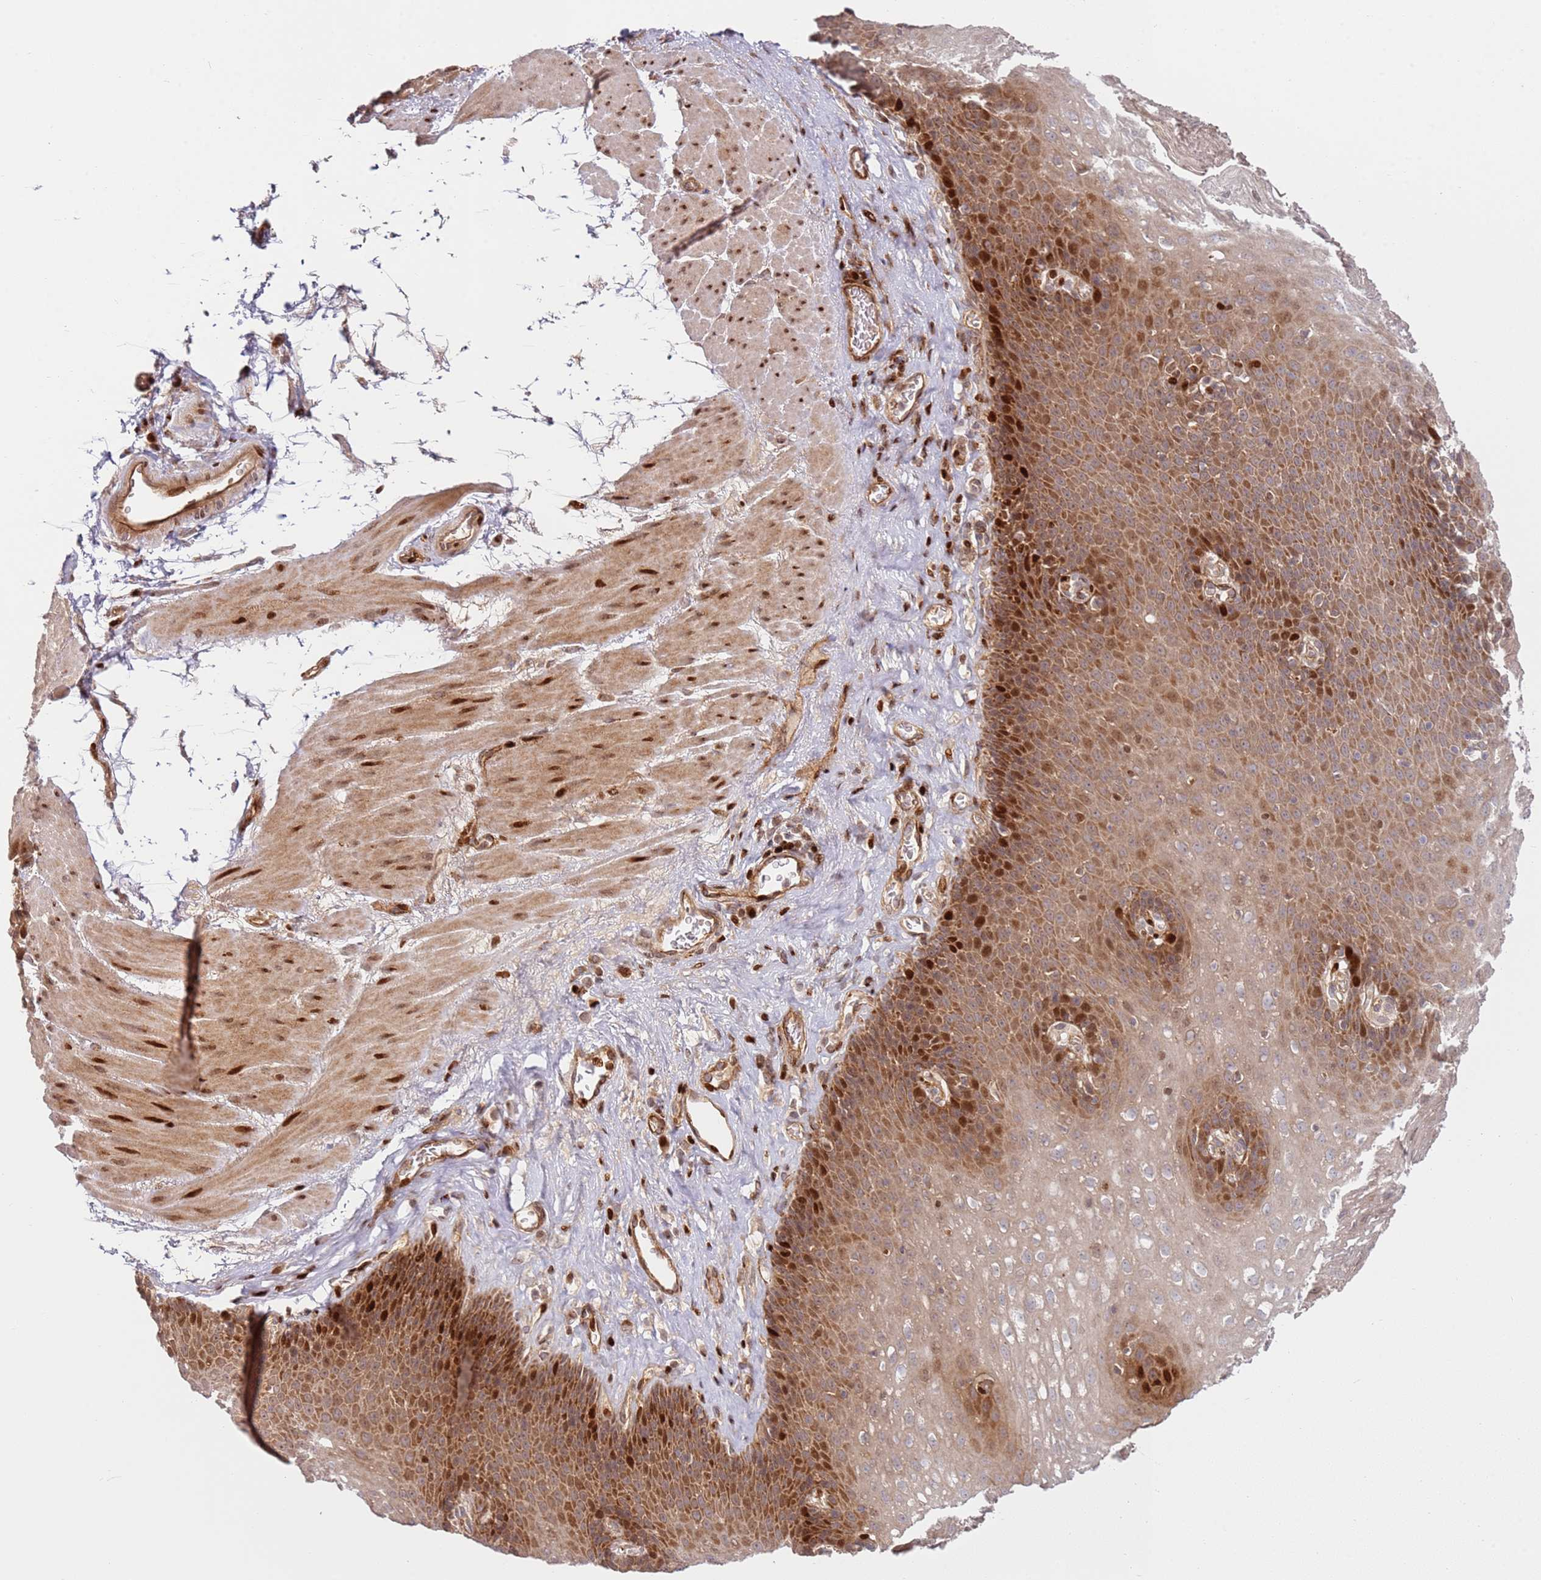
{"staining": {"intensity": "strong", "quantity": "25%-75%", "location": "cytoplasmic/membranous,nuclear"}, "tissue": "esophagus", "cell_type": "Squamous epithelial cells", "image_type": "normal", "snomed": [{"axis": "morphology", "description": "Normal tissue, NOS"}, {"axis": "topography", "description": "Esophagus"}], "caption": "The immunohistochemical stain labels strong cytoplasmic/membranous,nuclear positivity in squamous epithelial cells of normal esophagus. (DAB IHC, brown staining for protein, blue staining for nuclei).", "gene": "TMEM233", "patient": {"sex": "female", "age": 66}}